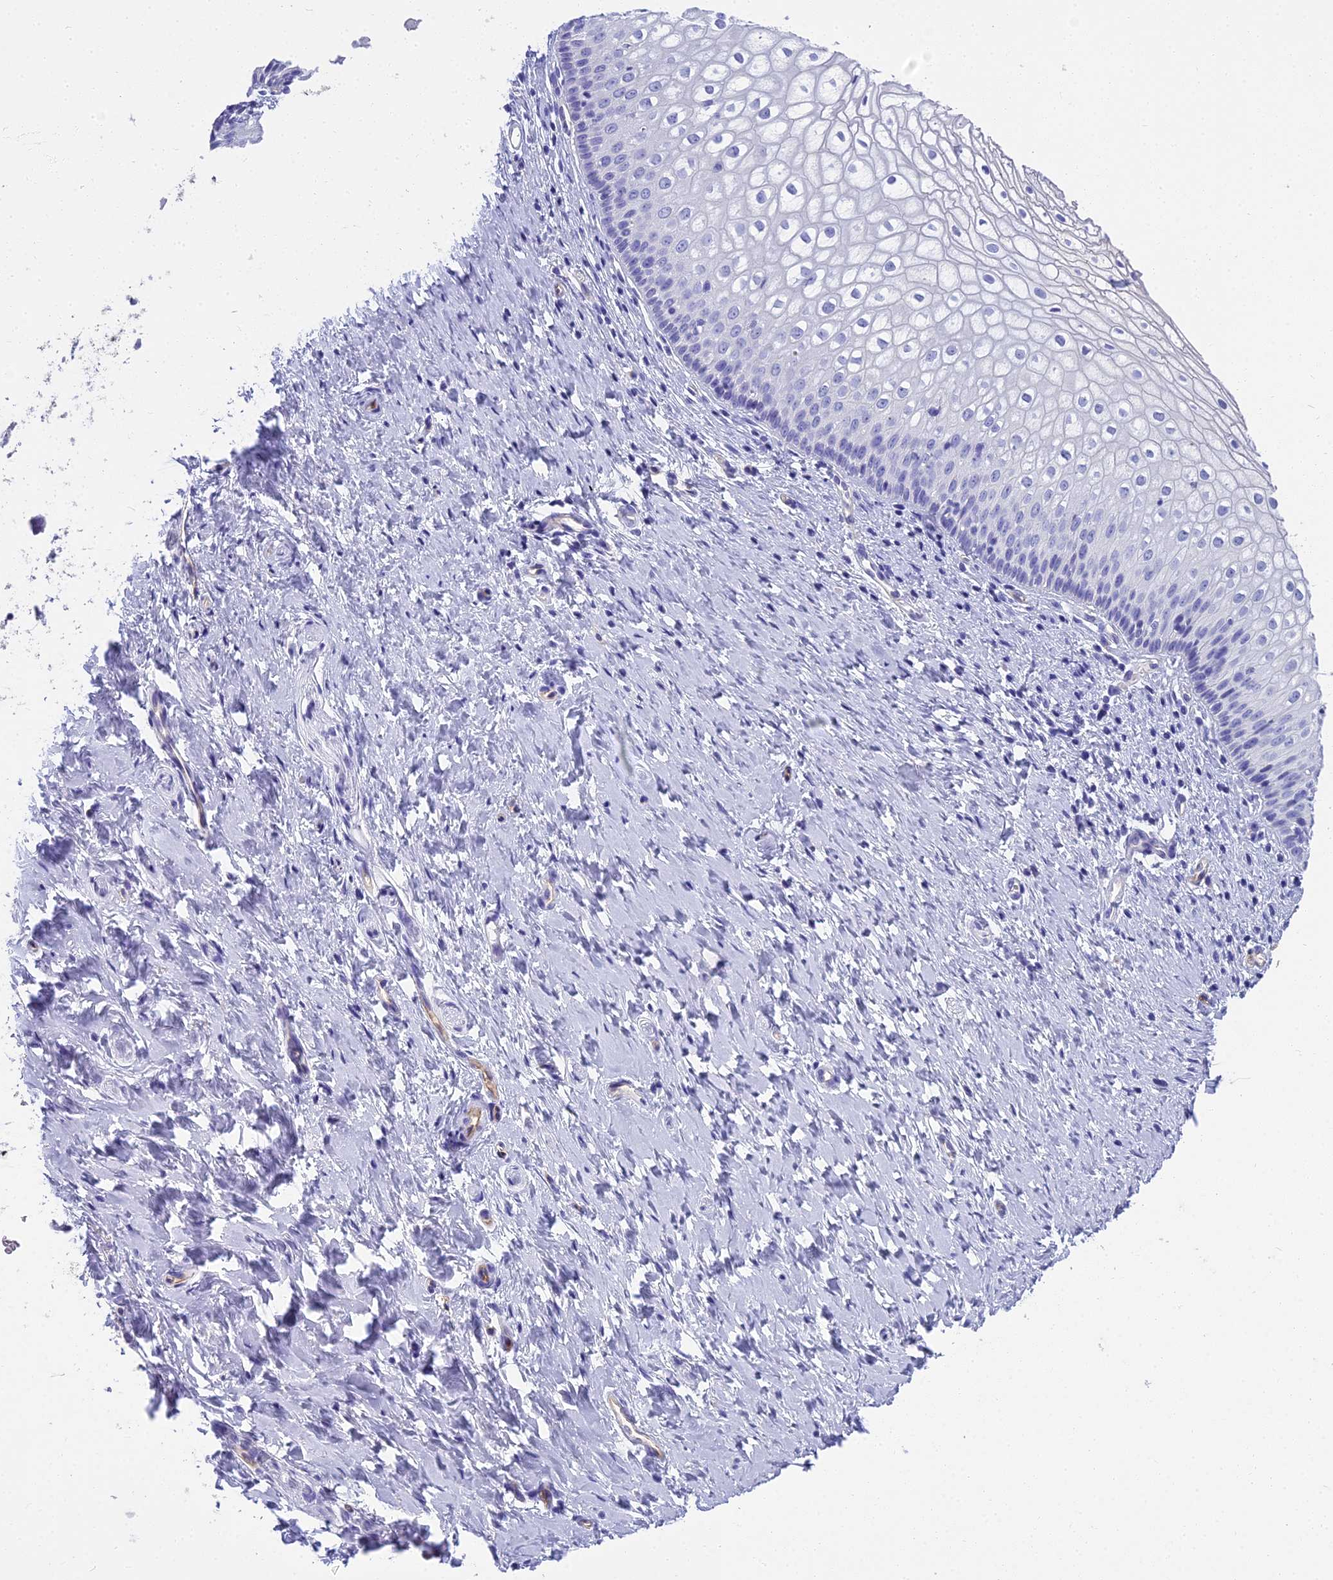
{"staining": {"intensity": "negative", "quantity": "none", "location": "none"}, "tissue": "vagina", "cell_type": "Squamous epithelial cells", "image_type": "normal", "snomed": [{"axis": "morphology", "description": "Normal tissue, NOS"}, {"axis": "topography", "description": "Vagina"}], "caption": "This photomicrograph is of normal vagina stained with immunohistochemistry to label a protein in brown with the nuclei are counter-stained blue. There is no expression in squamous epithelial cells.", "gene": "NINJ1", "patient": {"sex": "female", "age": 60}}